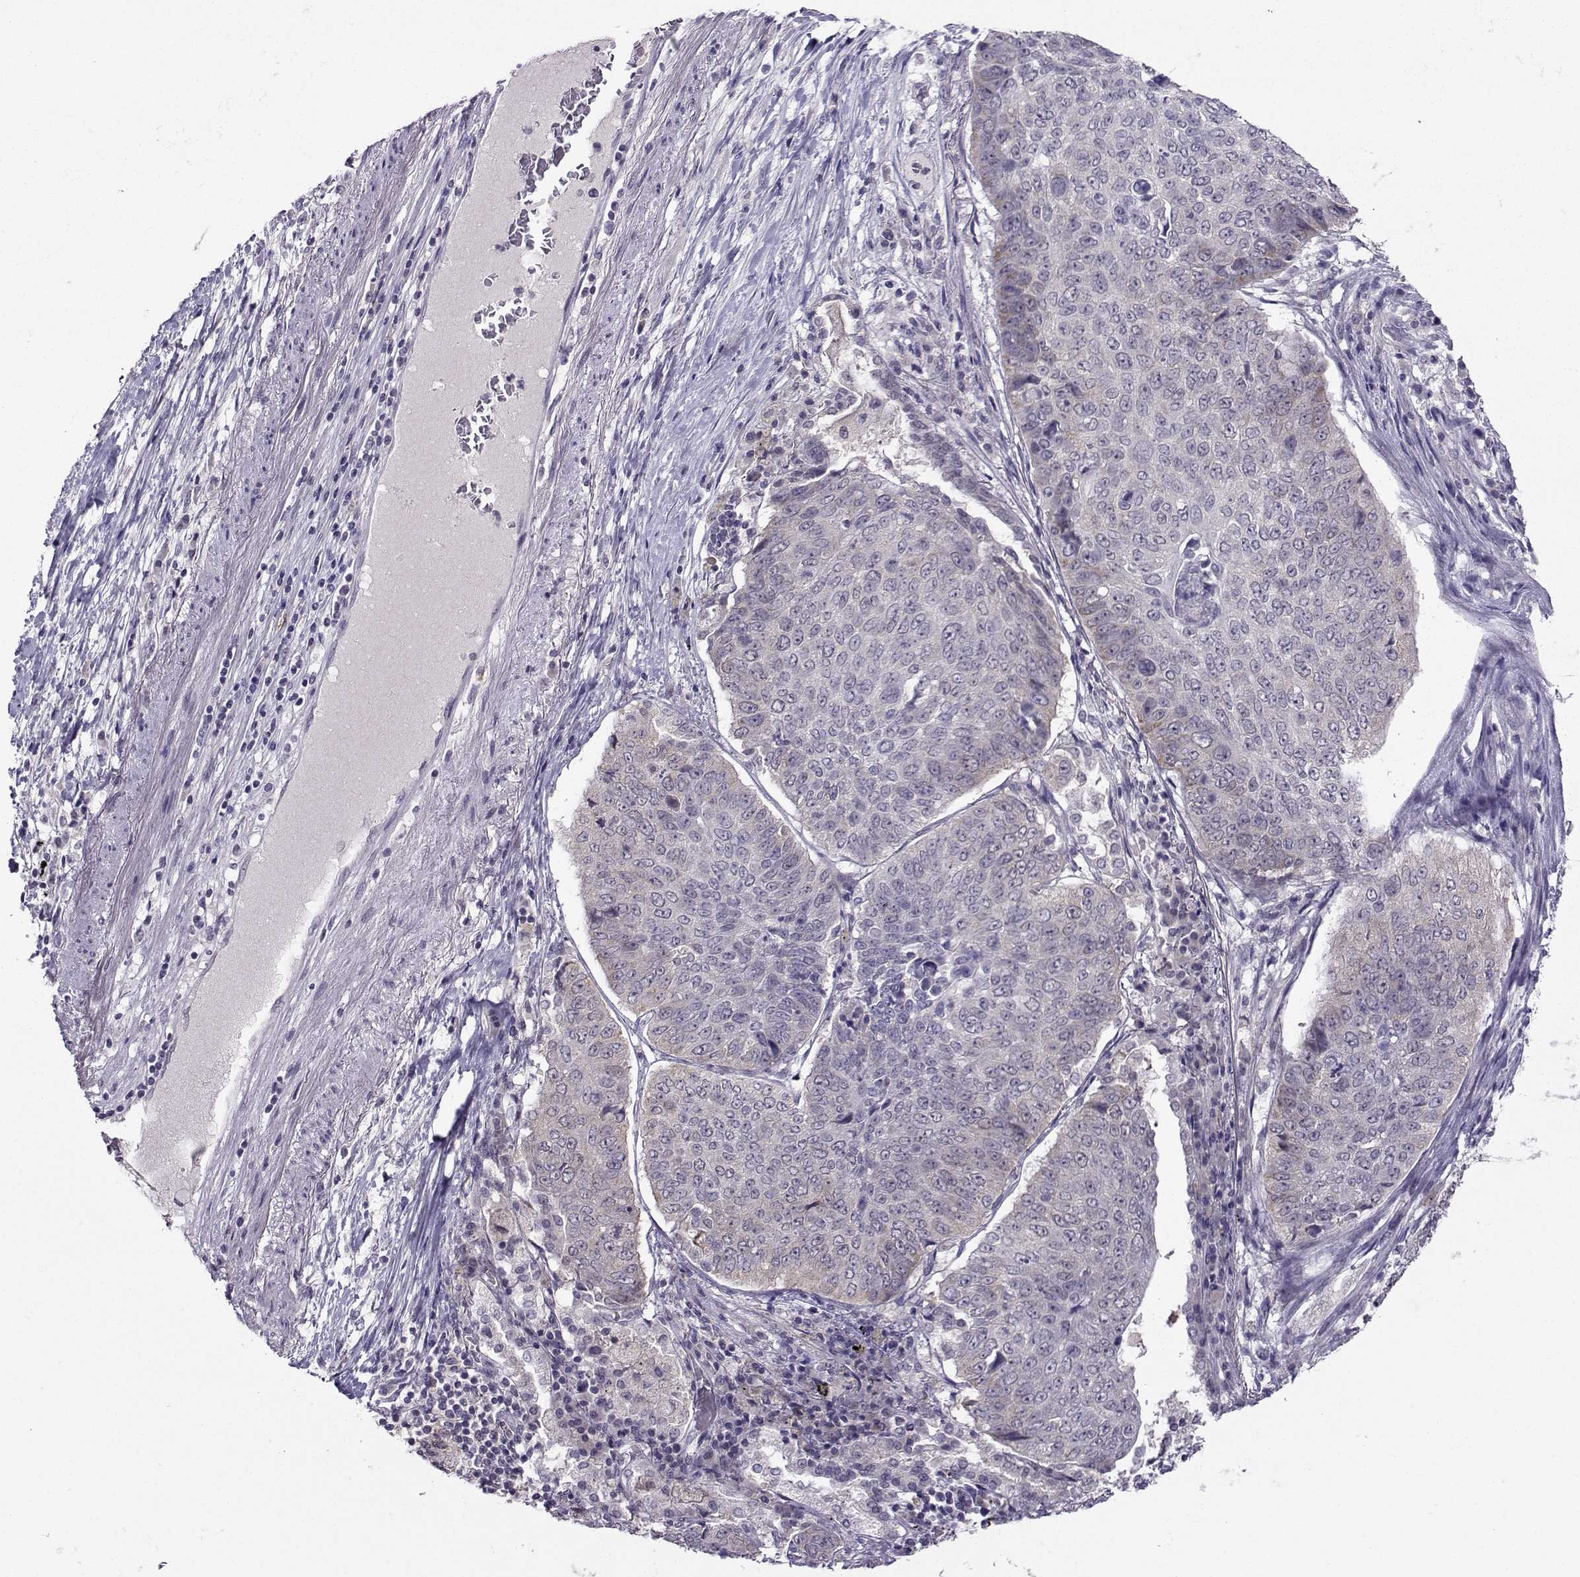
{"staining": {"intensity": "weak", "quantity": "<25%", "location": "cytoplasmic/membranous"}, "tissue": "lung cancer", "cell_type": "Tumor cells", "image_type": "cancer", "snomed": [{"axis": "morphology", "description": "Normal tissue, NOS"}, {"axis": "morphology", "description": "Squamous cell carcinoma, NOS"}, {"axis": "topography", "description": "Bronchus"}, {"axis": "topography", "description": "Lung"}], "caption": "Immunohistochemistry photomicrograph of neoplastic tissue: human lung cancer (squamous cell carcinoma) stained with DAB (3,3'-diaminobenzidine) shows no significant protein positivity in tumor cells. (DAB (3,3'-diaminobenzidine) IHC, high magnification).", "gene": "DDX20", "patient": {"sex": "male", "age": 64}}